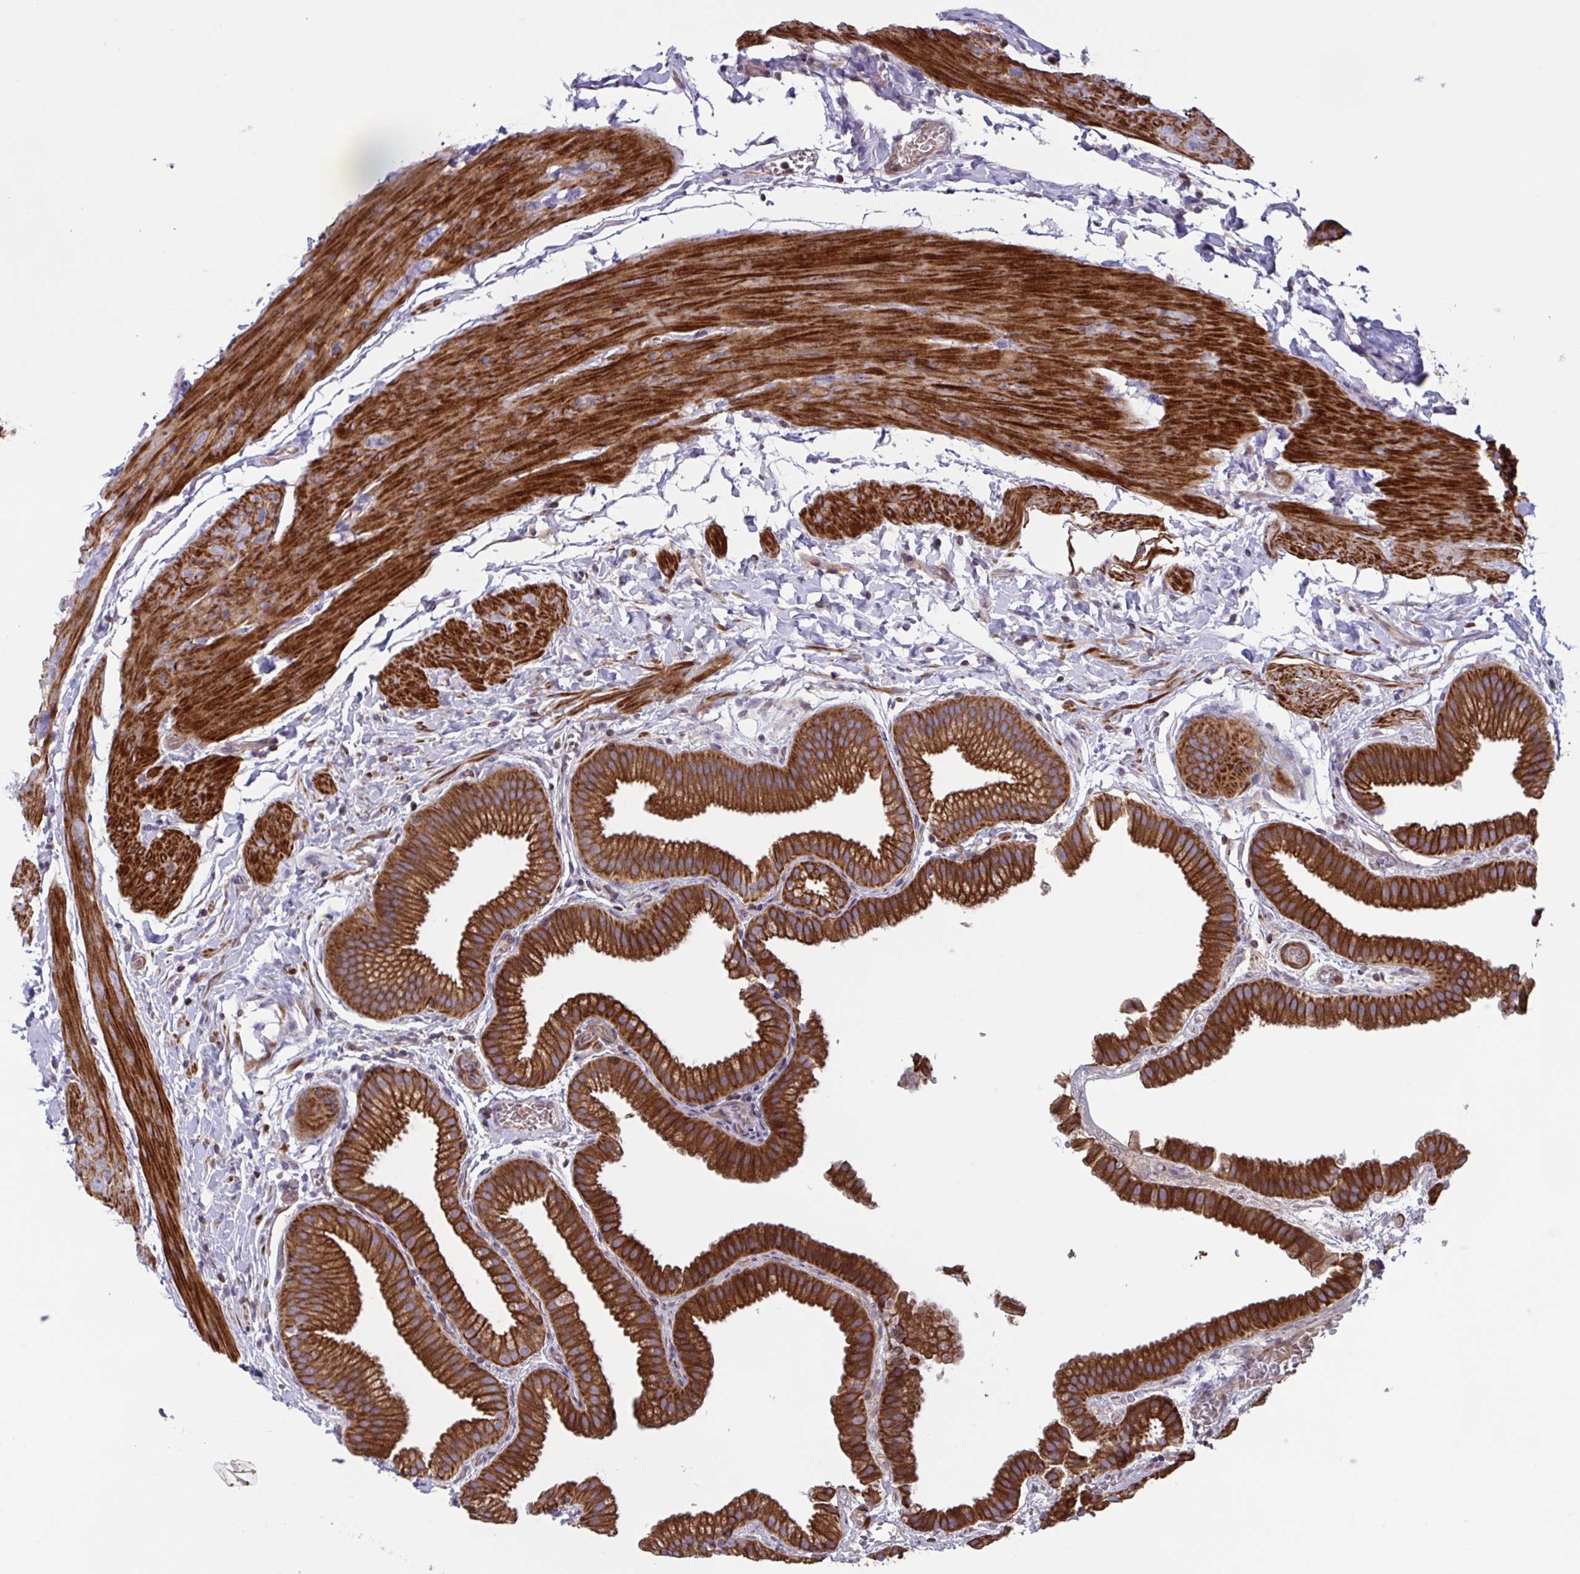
{"staining": {"intensity": "strong", "quantity": ">75%", "location": "cytoplasmic/membranous"}, "tissue": "gallbladder", "cell_type": "Glandular cells", "image_type": "normal", "snomed": [{"axis": "morphology", "description": "Normal tissue, NOS"}, {"axis": "topography", "description": "Gallbladder"}], "caption": "A photomicrograph of gallbladder stained for a protein reveals strong cytoplasmic/membranous brown staining in glandular cells. (DAB (3,3'-diaminobenzidine) = brown stain, brightfield microscopy at high magnification).", "gene": "TANK", "patient": {"sex": "female", "age": 63}}